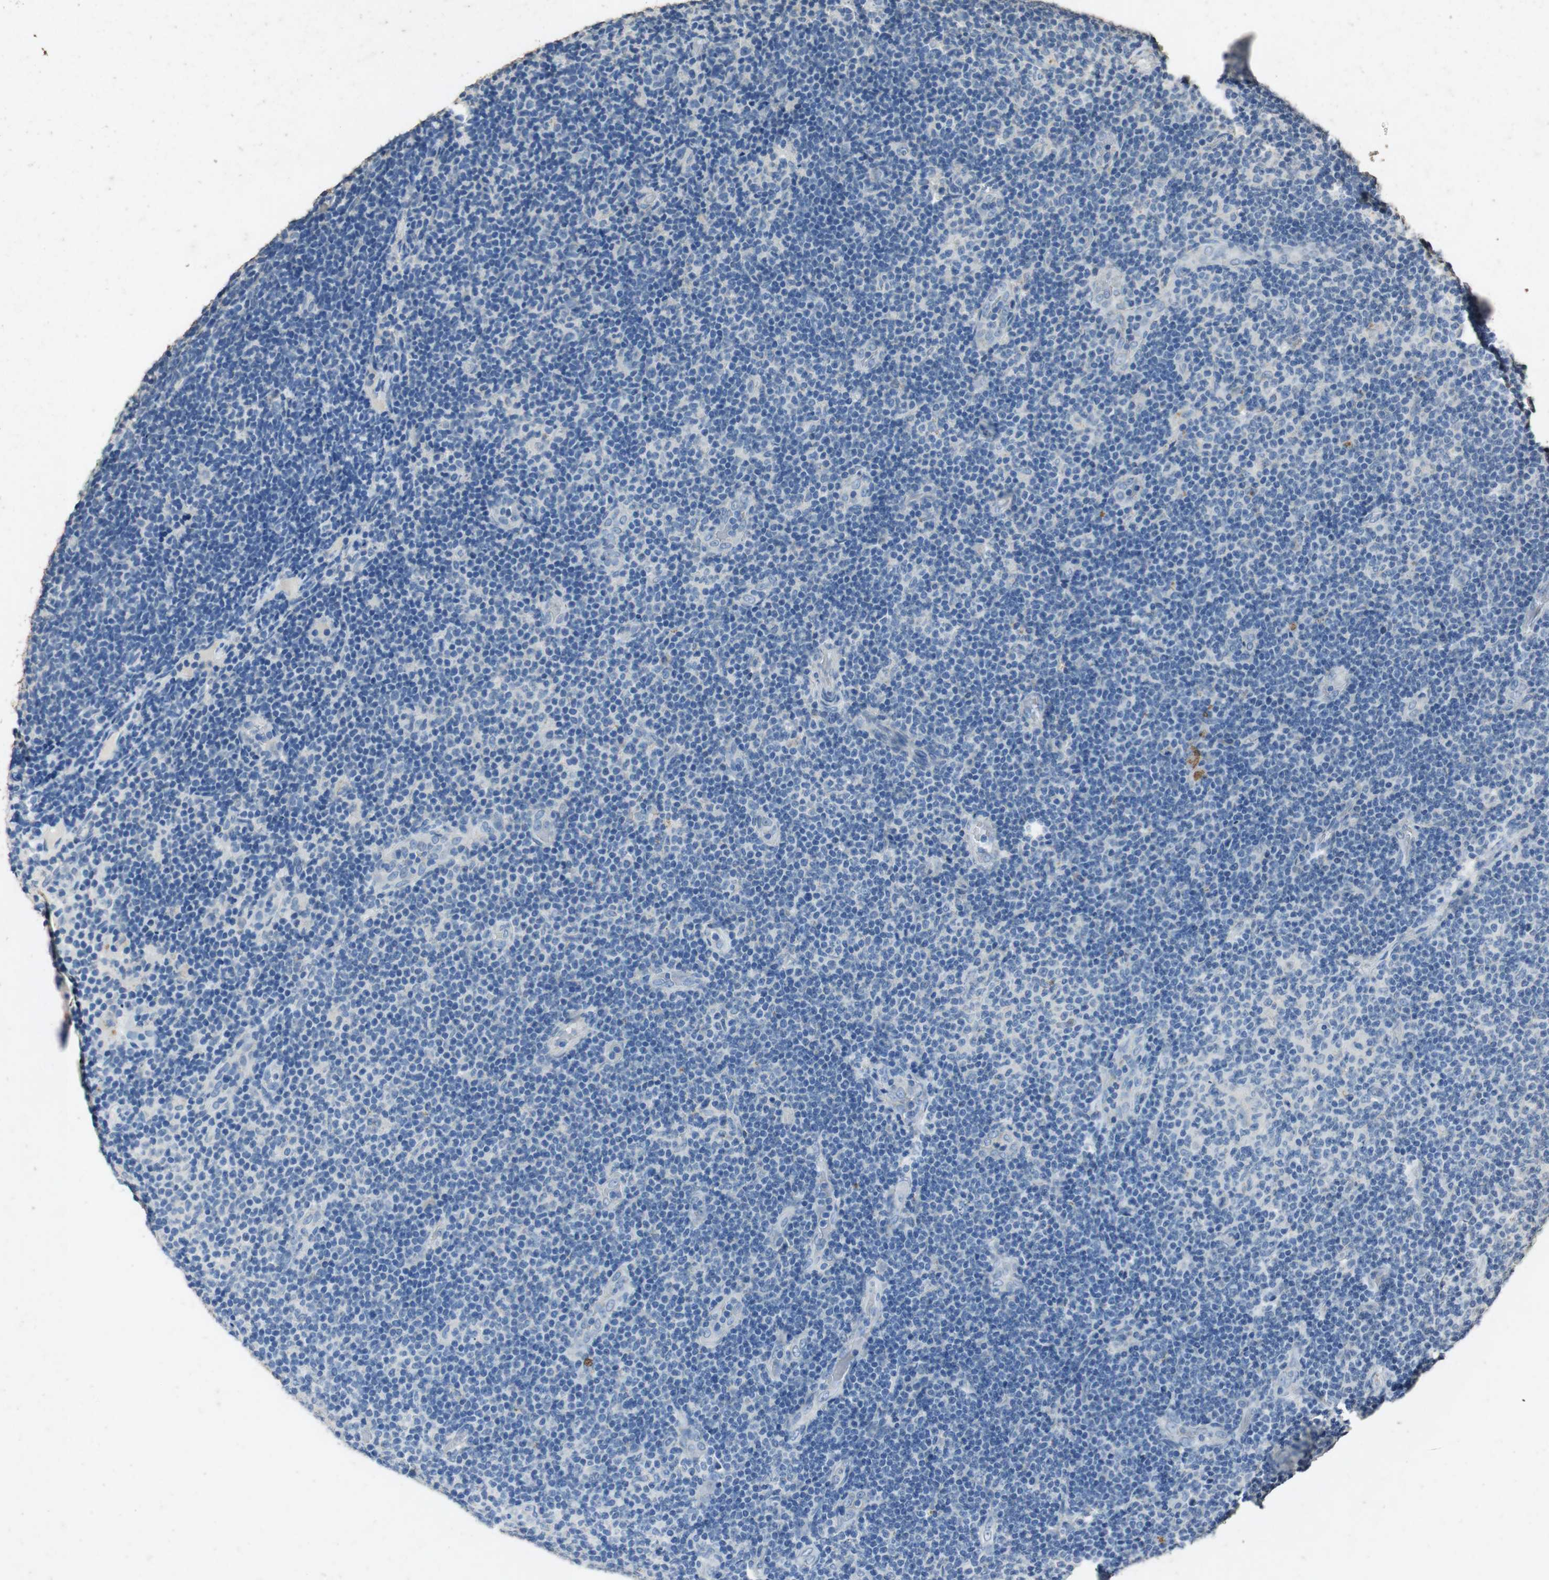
{"staining": {"intensity": "negative", "quantity": "none", "location": "none"}, "tissue": "lymphoma", "cell_type": "Tumor cells", "image_type": "cancer", "snomed": [{"axis": "morphology", "description": "Malignant lymphoma, non-Hodgkin's type, Low grade"}, {"axis": "topography", "description": "Lymph node"}], "caption": "High magnification brightfield microscopy of lymphoma stained with DAB (brown) and counterstained with hematoxylin (blue): tumor cells show no significant expression. (DAB immunohistochemistry (IHC), high magnification).", "gene": "STBD1", "patient": {"sex": "male", "age": 83}}